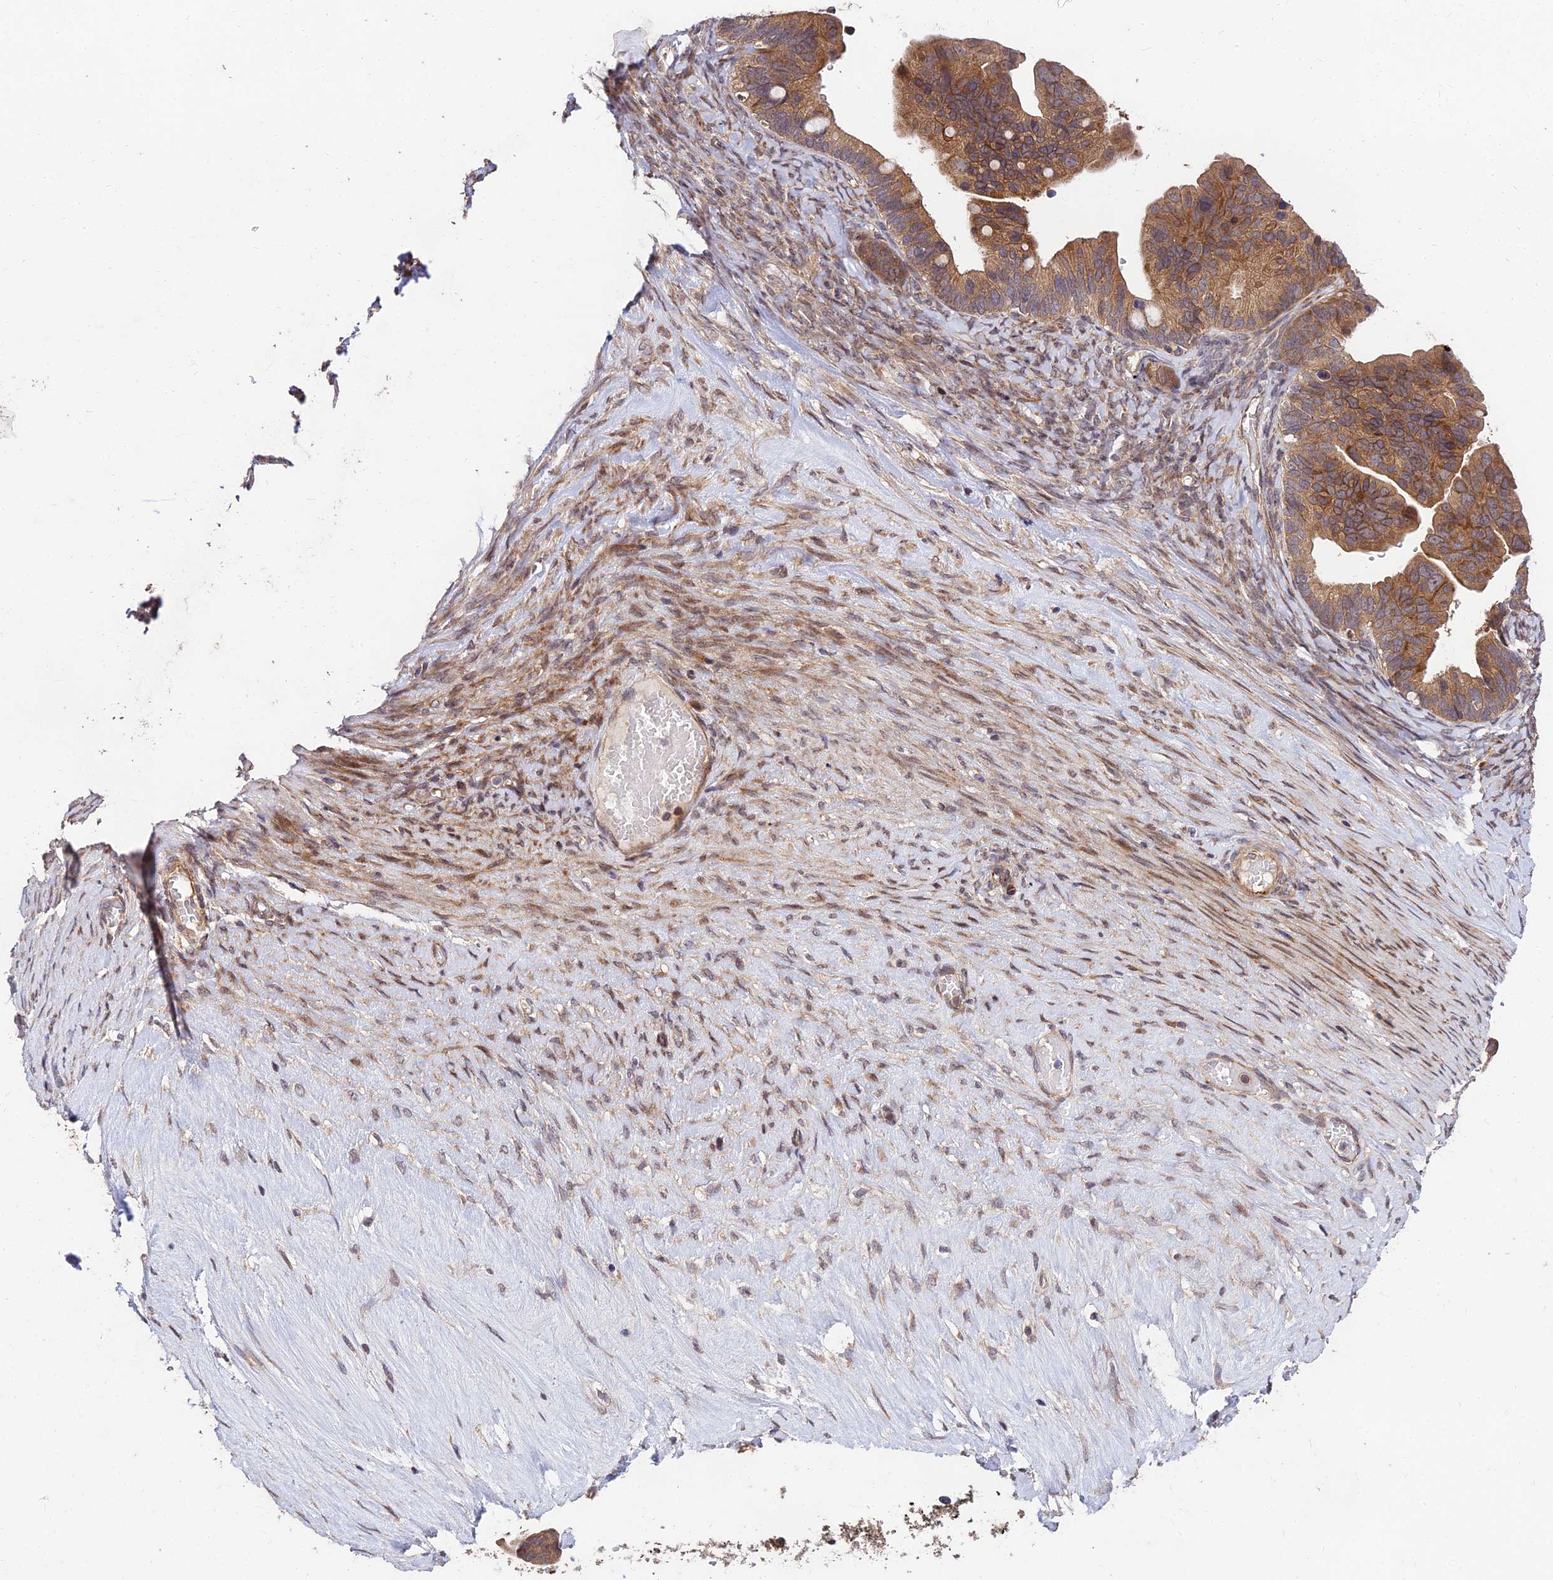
{"staining": {"intensity": "moderate", "quantity": ">75%", "location": "cytoplasmic/membranous"}, "tissue": "ovarian cancer", "cell_type": "Tumor cells", "image_type": "cancer", "snomed": [{"axis": "morphology", "description": "Cystadenocarcinoma, serous, NOS"}, {"axis": "topography", "description": "Ovary"}], "caption": "A brown stain shows moderate cytoplasmic/membranous staining of a protein in ovarian cancer tumor cells.", "gene": "MKKS", "patient": {"sex": "female", "age": 56}}